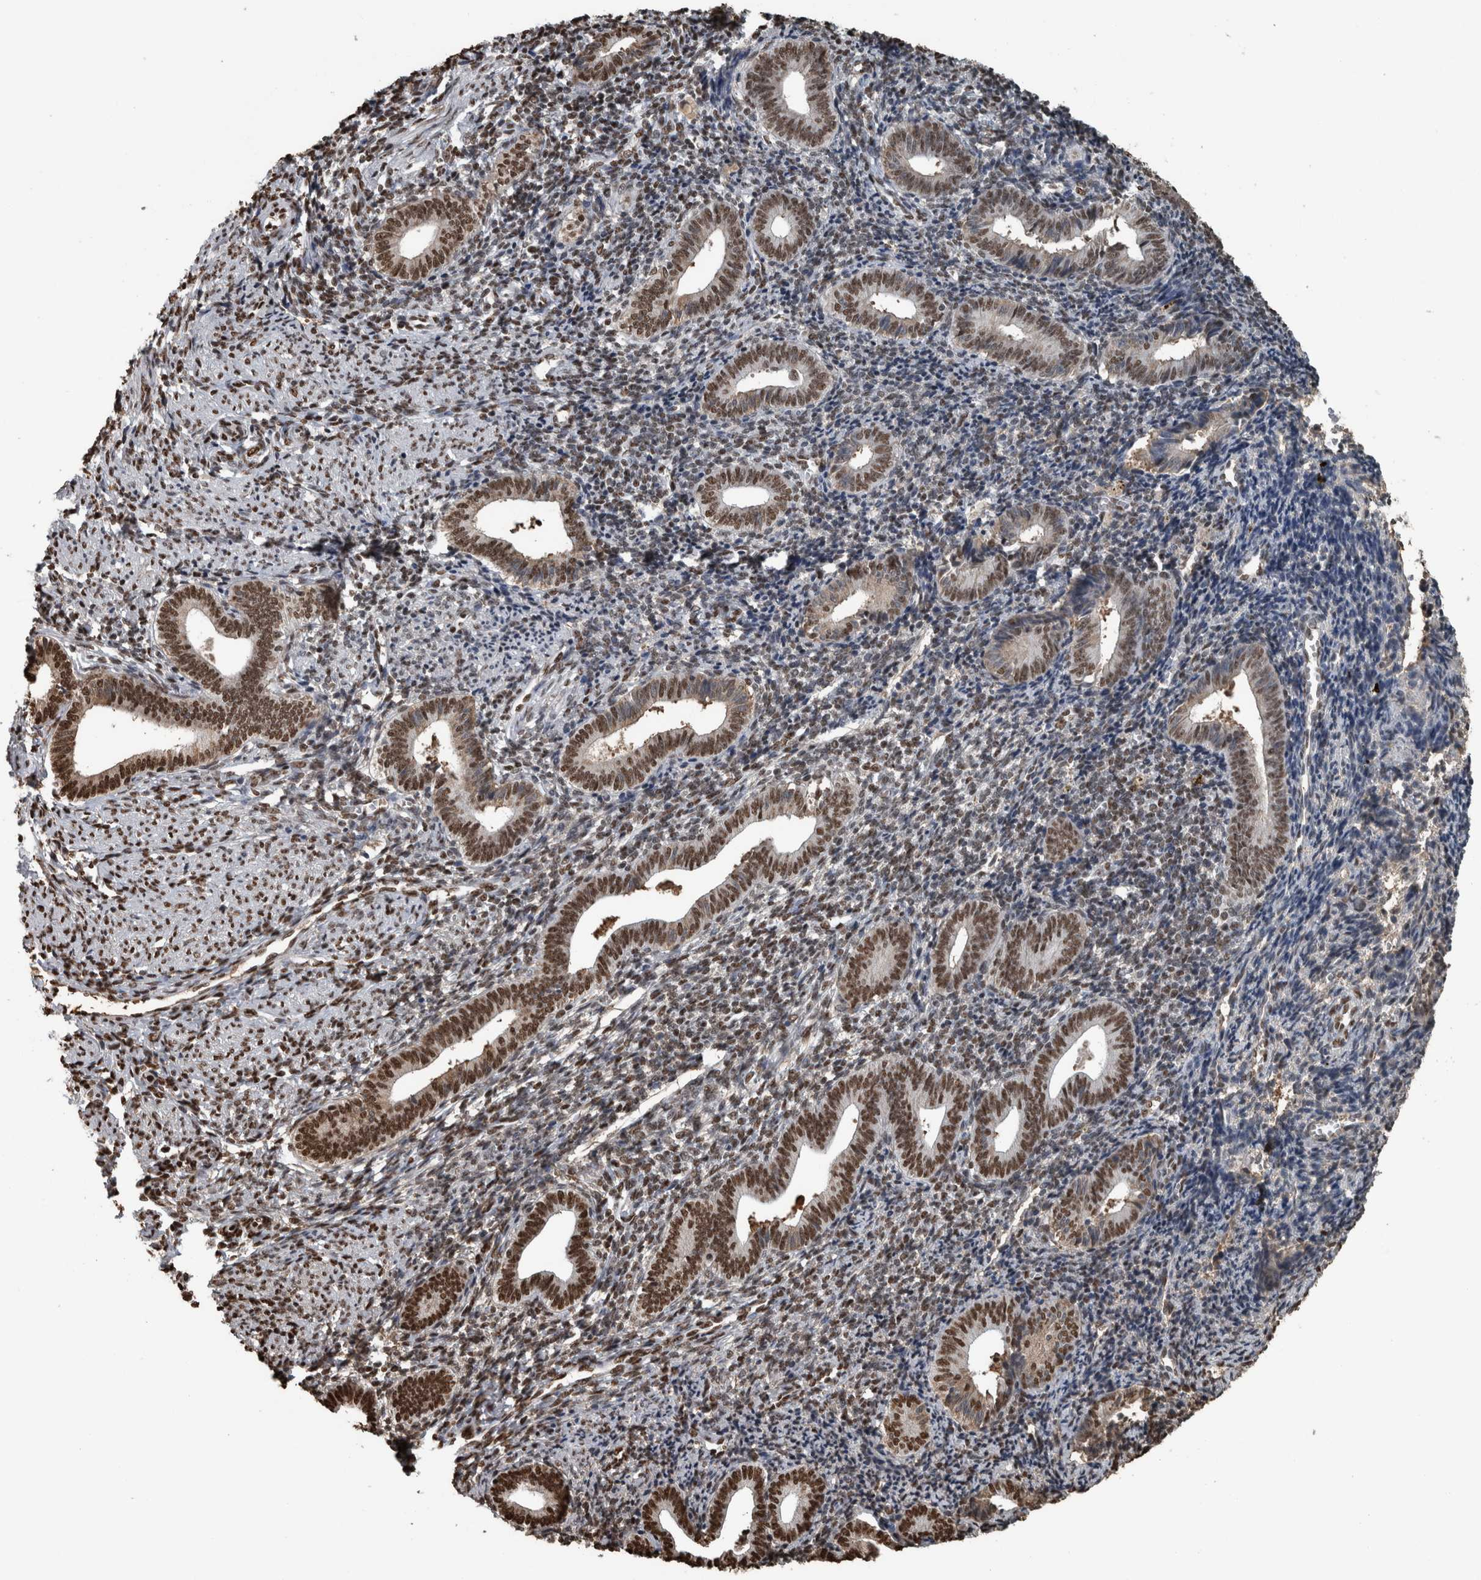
{"staining": {"intensity": "moderate", "quantity": ">75%", "location": "nuclear"}, "tissue": "endometrium", "cell_type": "Cells in endometrial stroma", "image_type": "normal", "snomed": [{"axis": "morphology", "description": "Normal tissue, NOS"}, {"axis": "topography", "description": "Uterus"}, {"axis": "topography", "description": "Endometrium"}], "caption": "About >75% of cells in endometrial stroma in benign human endometrium reveal moderate nuclear protein staining as visualized by brown immunohistochemical staining.", "gene": "TGS1", "patient": {"sex": "female", "age": 33}}